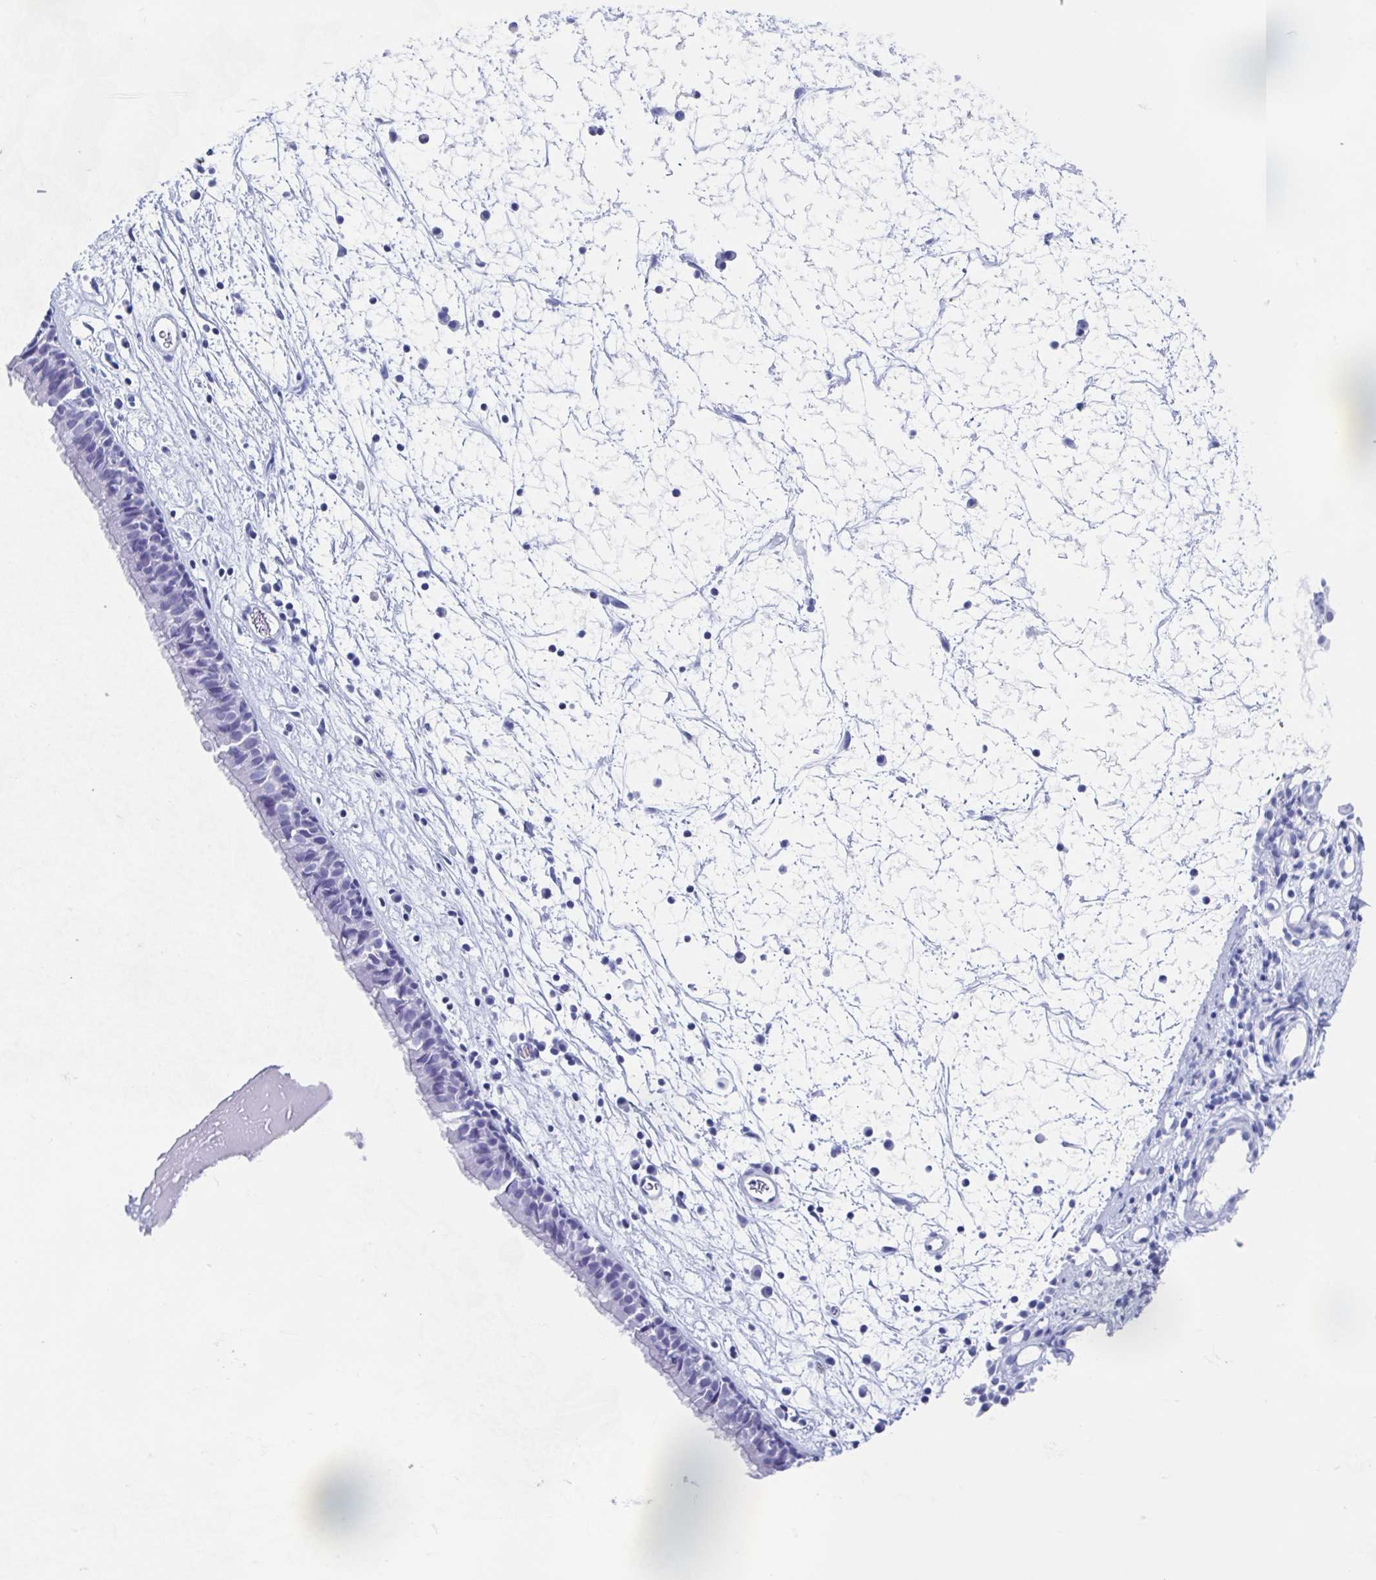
{"staining": {"intensity": "negative", "quantity": "none", "location": "none"}, "tissue": "nasopharynx", "cell_type": "Respiratory epithelial cells", "image_type": "normal", "snomed": [{"axis": "morphology", "description": "Normal tissue, NOS"}, {"axis": "topography", "description": "Nasopharynx"}], "caption": "There is no significant expression in respiratory epithelial cells of nasopharynx. The staining was performed using DAB (3,3'-diaminobenzidine) to visualize the protein expression in brown, while the nuclei were stained in blue with hematoxylin (Magnification: 20x).", "gene": "HDGFL1", "patient": {"sex": "male", "age": 24}}